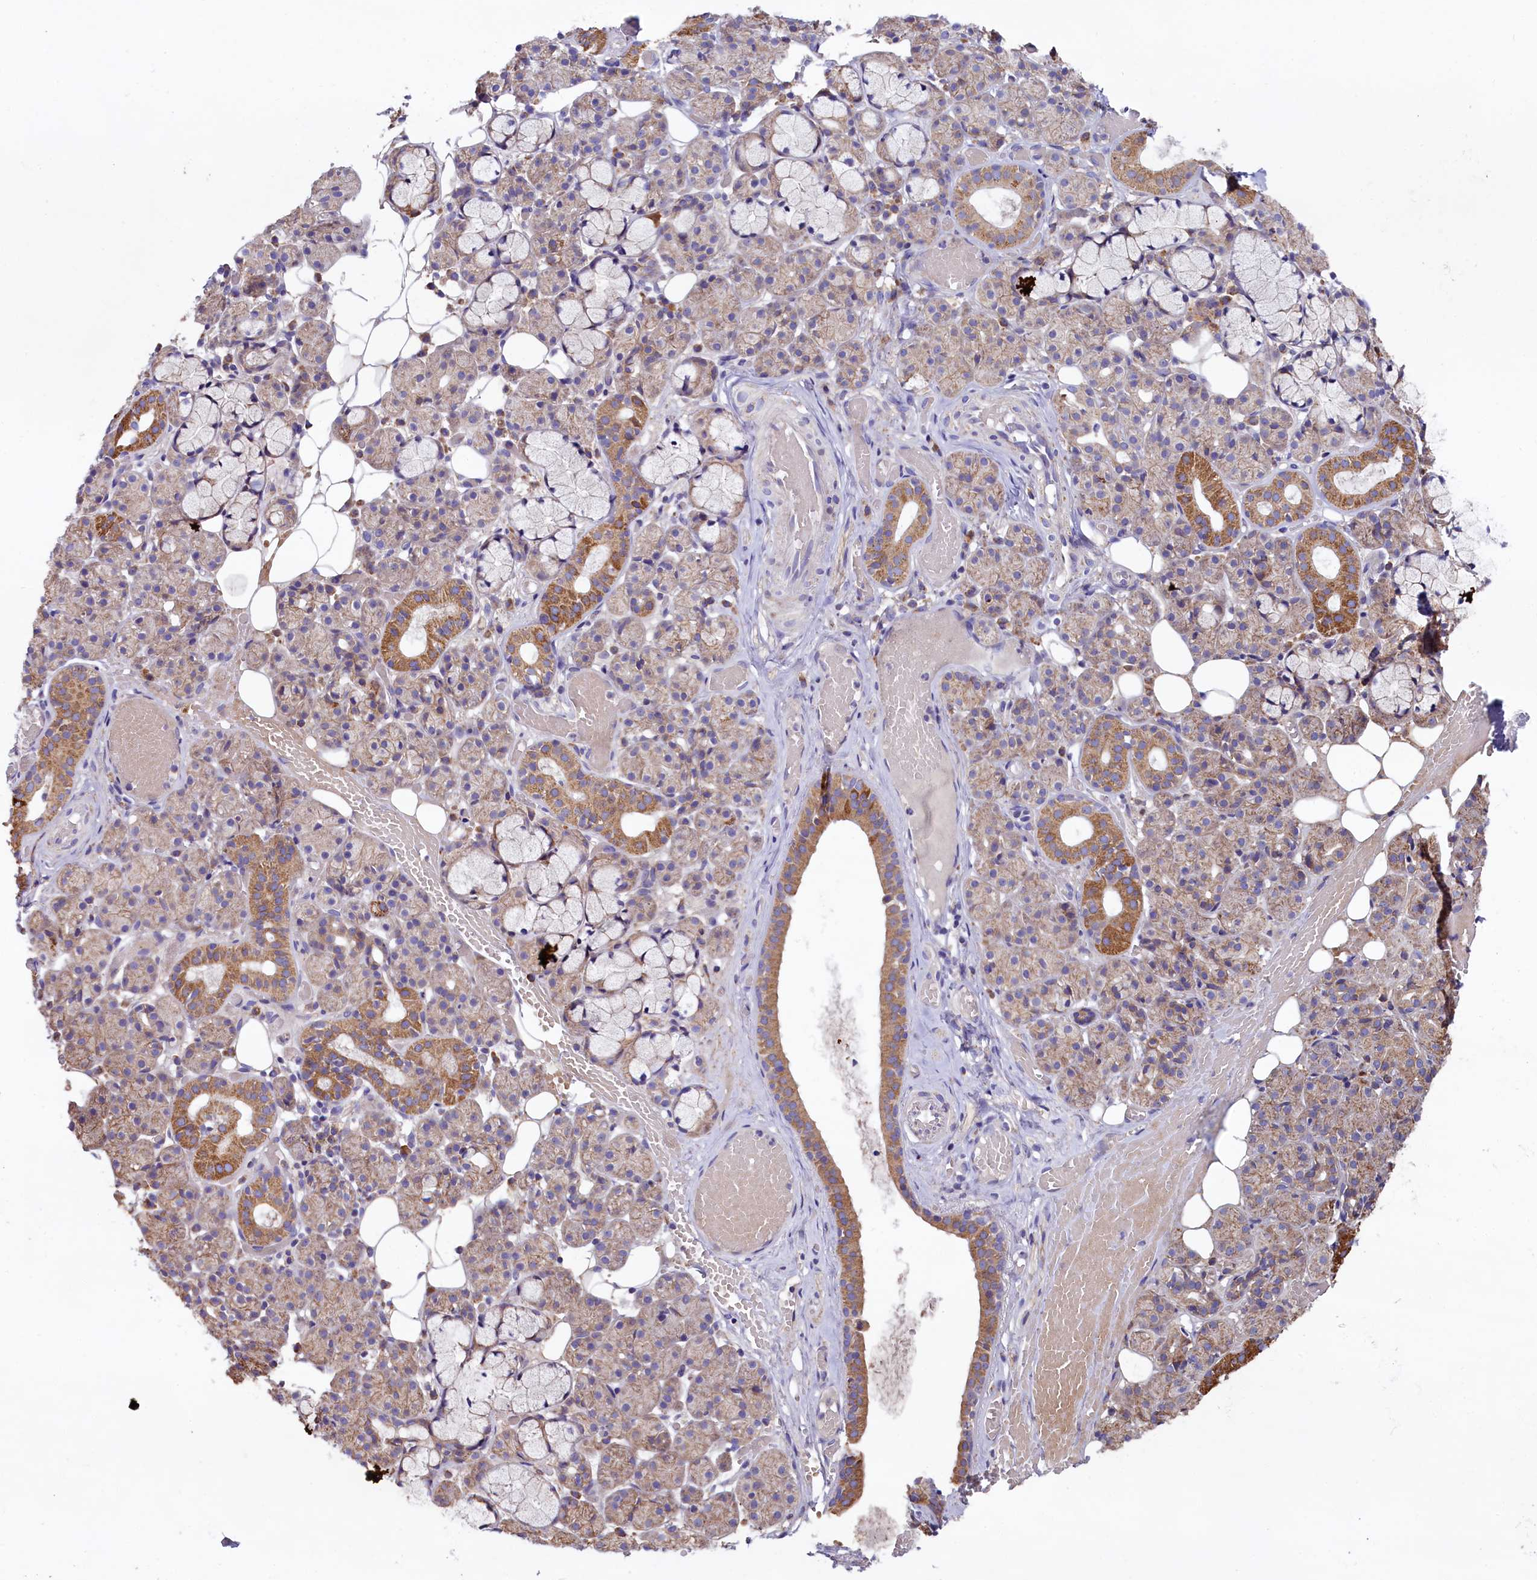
{"staining": {"intensity": "moderate", "quantity": "25%-75%", "location": "cytoplasmic/membranous"}, "tissue": "salivary gland", "cell_type": "Glandular cells", "image_type": "normal", "snomed": [{"axis": "morphology", "description": "Normal tissue, NOS"}, {"axis": "topography", "description": "Salivary gland"}], "caption": "Moderate cytoplasmic/membranous expression for a protein is present in approximately 25%-75% of glandular cells of unremarkable salivary gland using immunohistochemistry.", "gene": "ZSWIM1", "patient": {"sex": "male", "age": 63}}